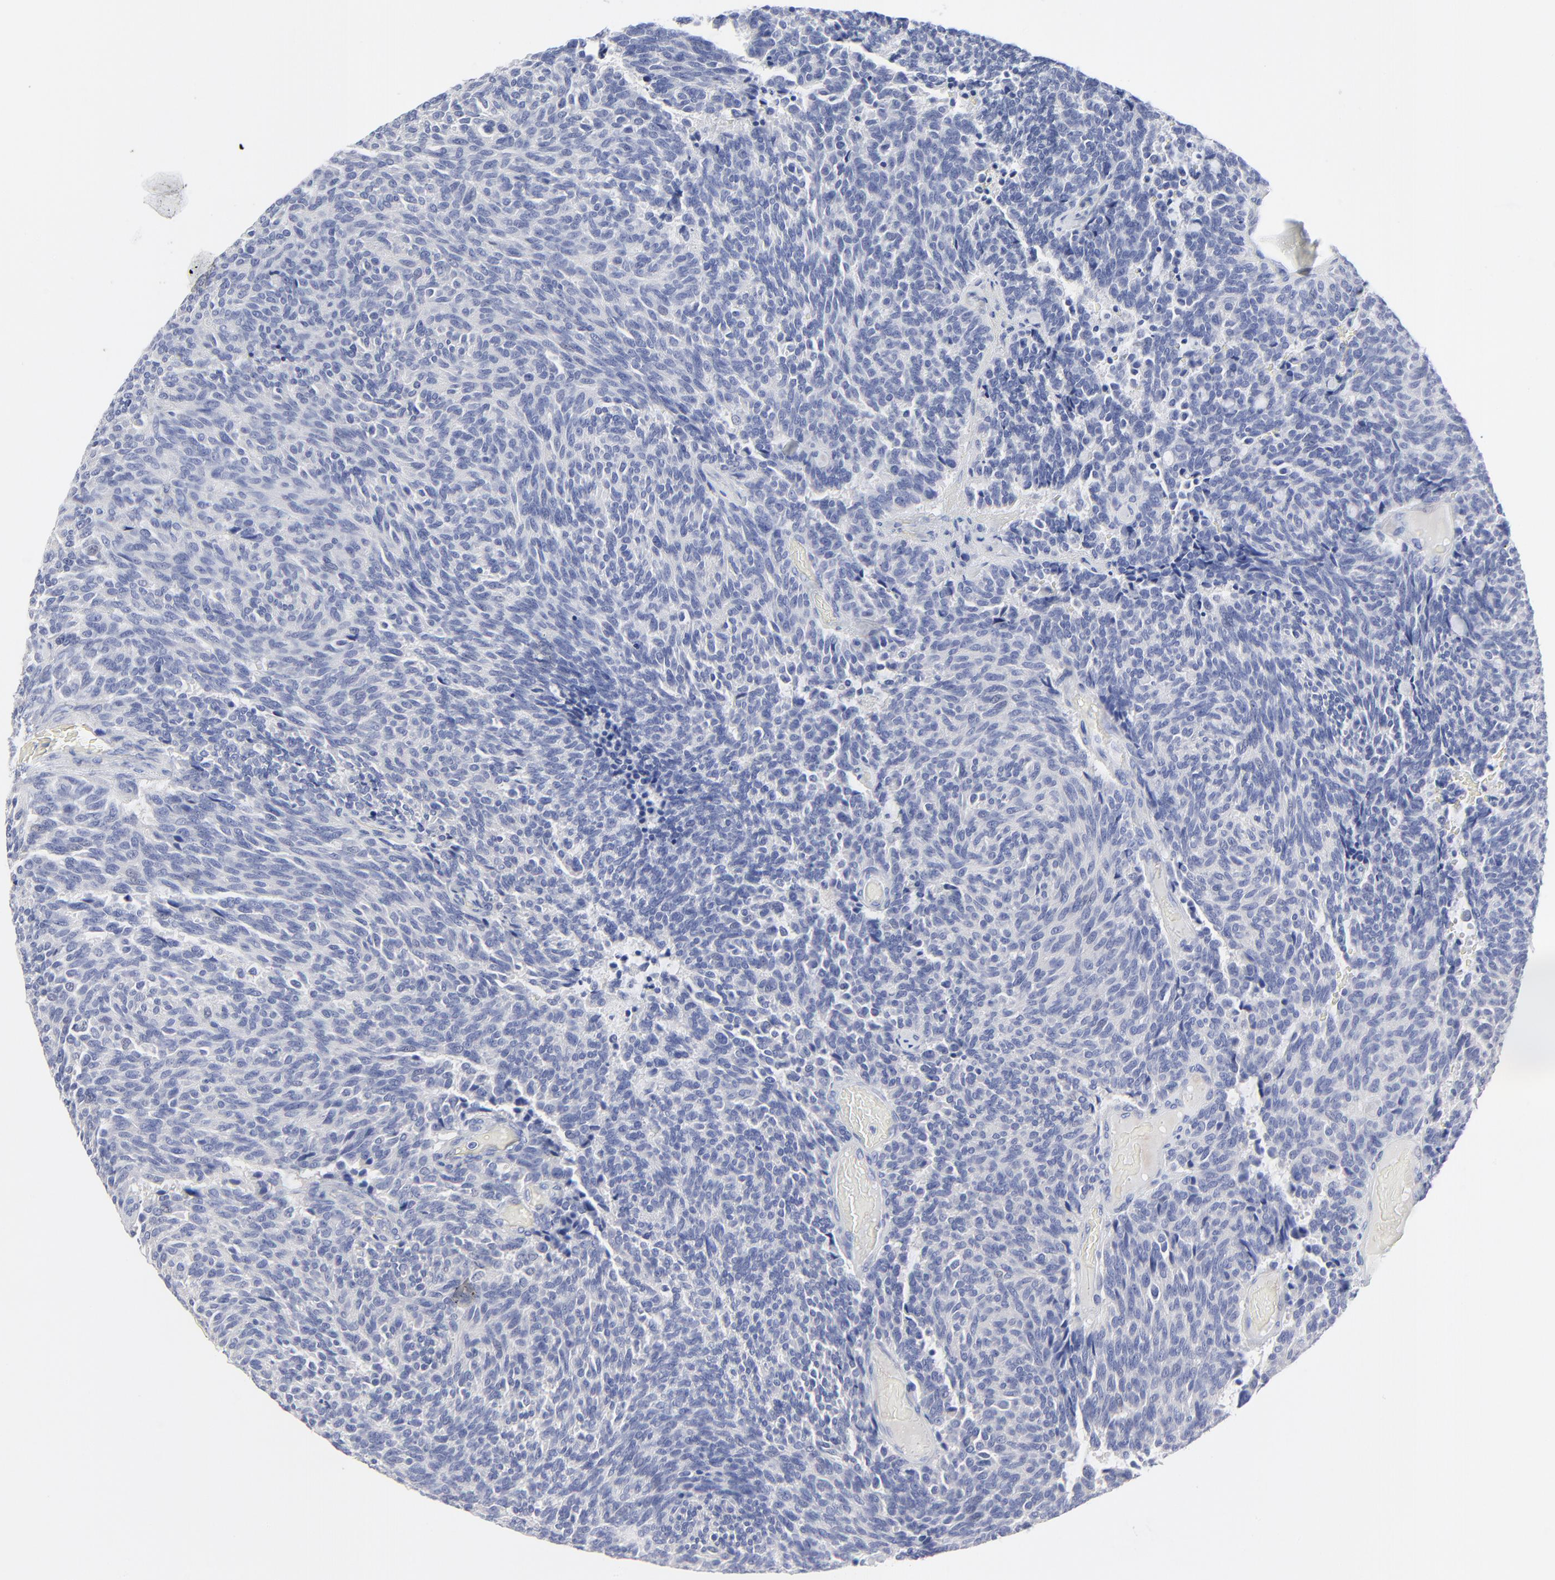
{"staining": {"intensity": "negative", "quantity": "none", "location": "none"}, "tissue": "carcinoid", "cell_type": "Tumor cells", "image_type": "cancer", "snomed": [{"axis": "morphology", "description": "Carcinoid, malignant, NOS"}, {"axis": "topography", "description": "Pancreas"}], "caption": "Tumor cells are negative for brown protein staining in carcinoid. Nuclei are stained in blue.", "gene": "PSD3", "patient": {"sex": "female", "age": 54}}